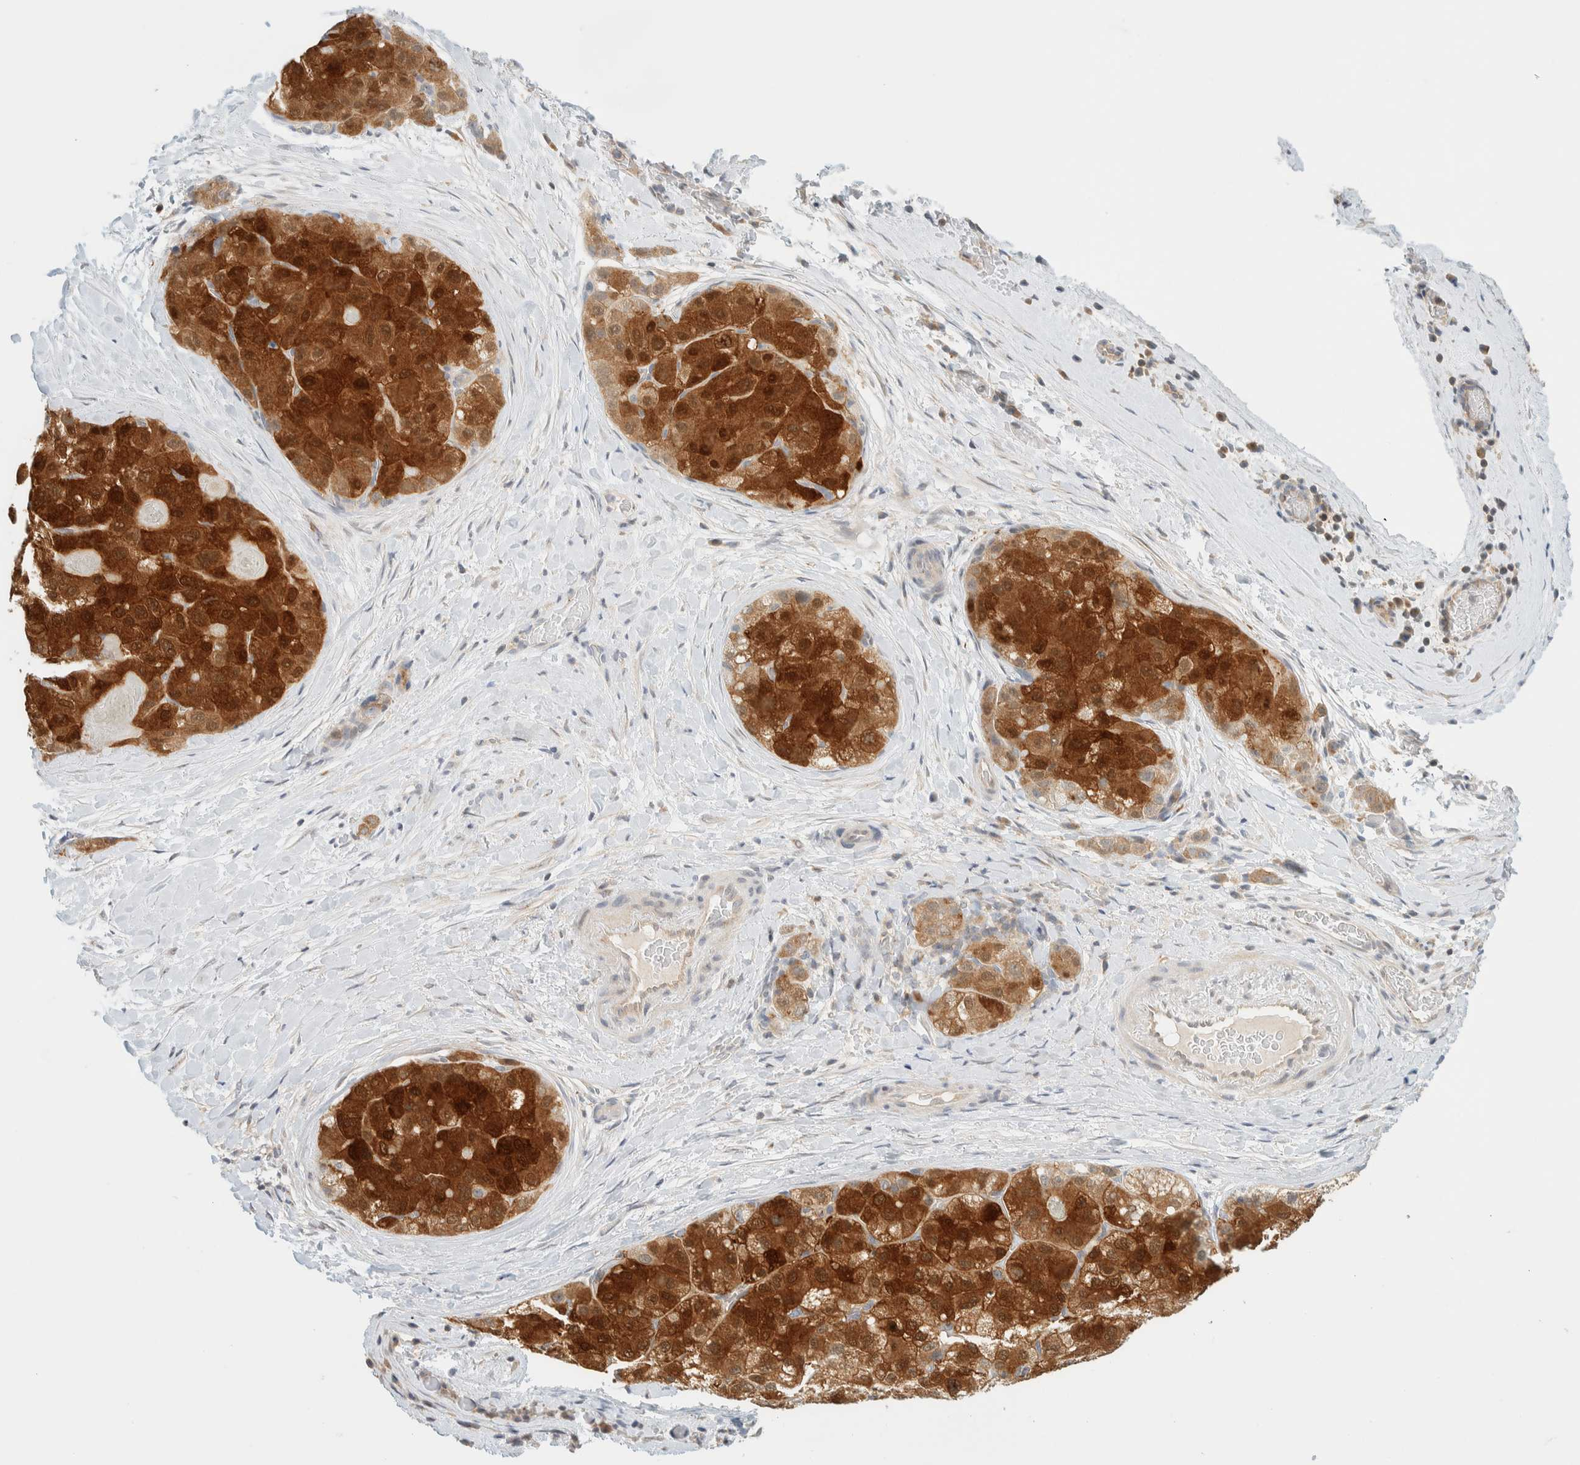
{"staining": {"intensity": "strong", "quantity": ">75%", "location": "cytoplasmic/membranous,nuclear"}, "tissue": "liver cancer", "cell_type": "Tumor cells", "image_type": "cancer", "snomed": [{"axis": "morphology", "description": "Carcinoma, Hepatocellular, NOS"}, {"axis": "topography", "description": "Liver"}], "caption": "The micrograph shows a brown stain indicating the presence of a protein in the cytoplasmic/membranous and nuclear of tumor cells in liver cancer.", "gene": "PCYT2", "patient": {"sex": "male", "age": 80}}